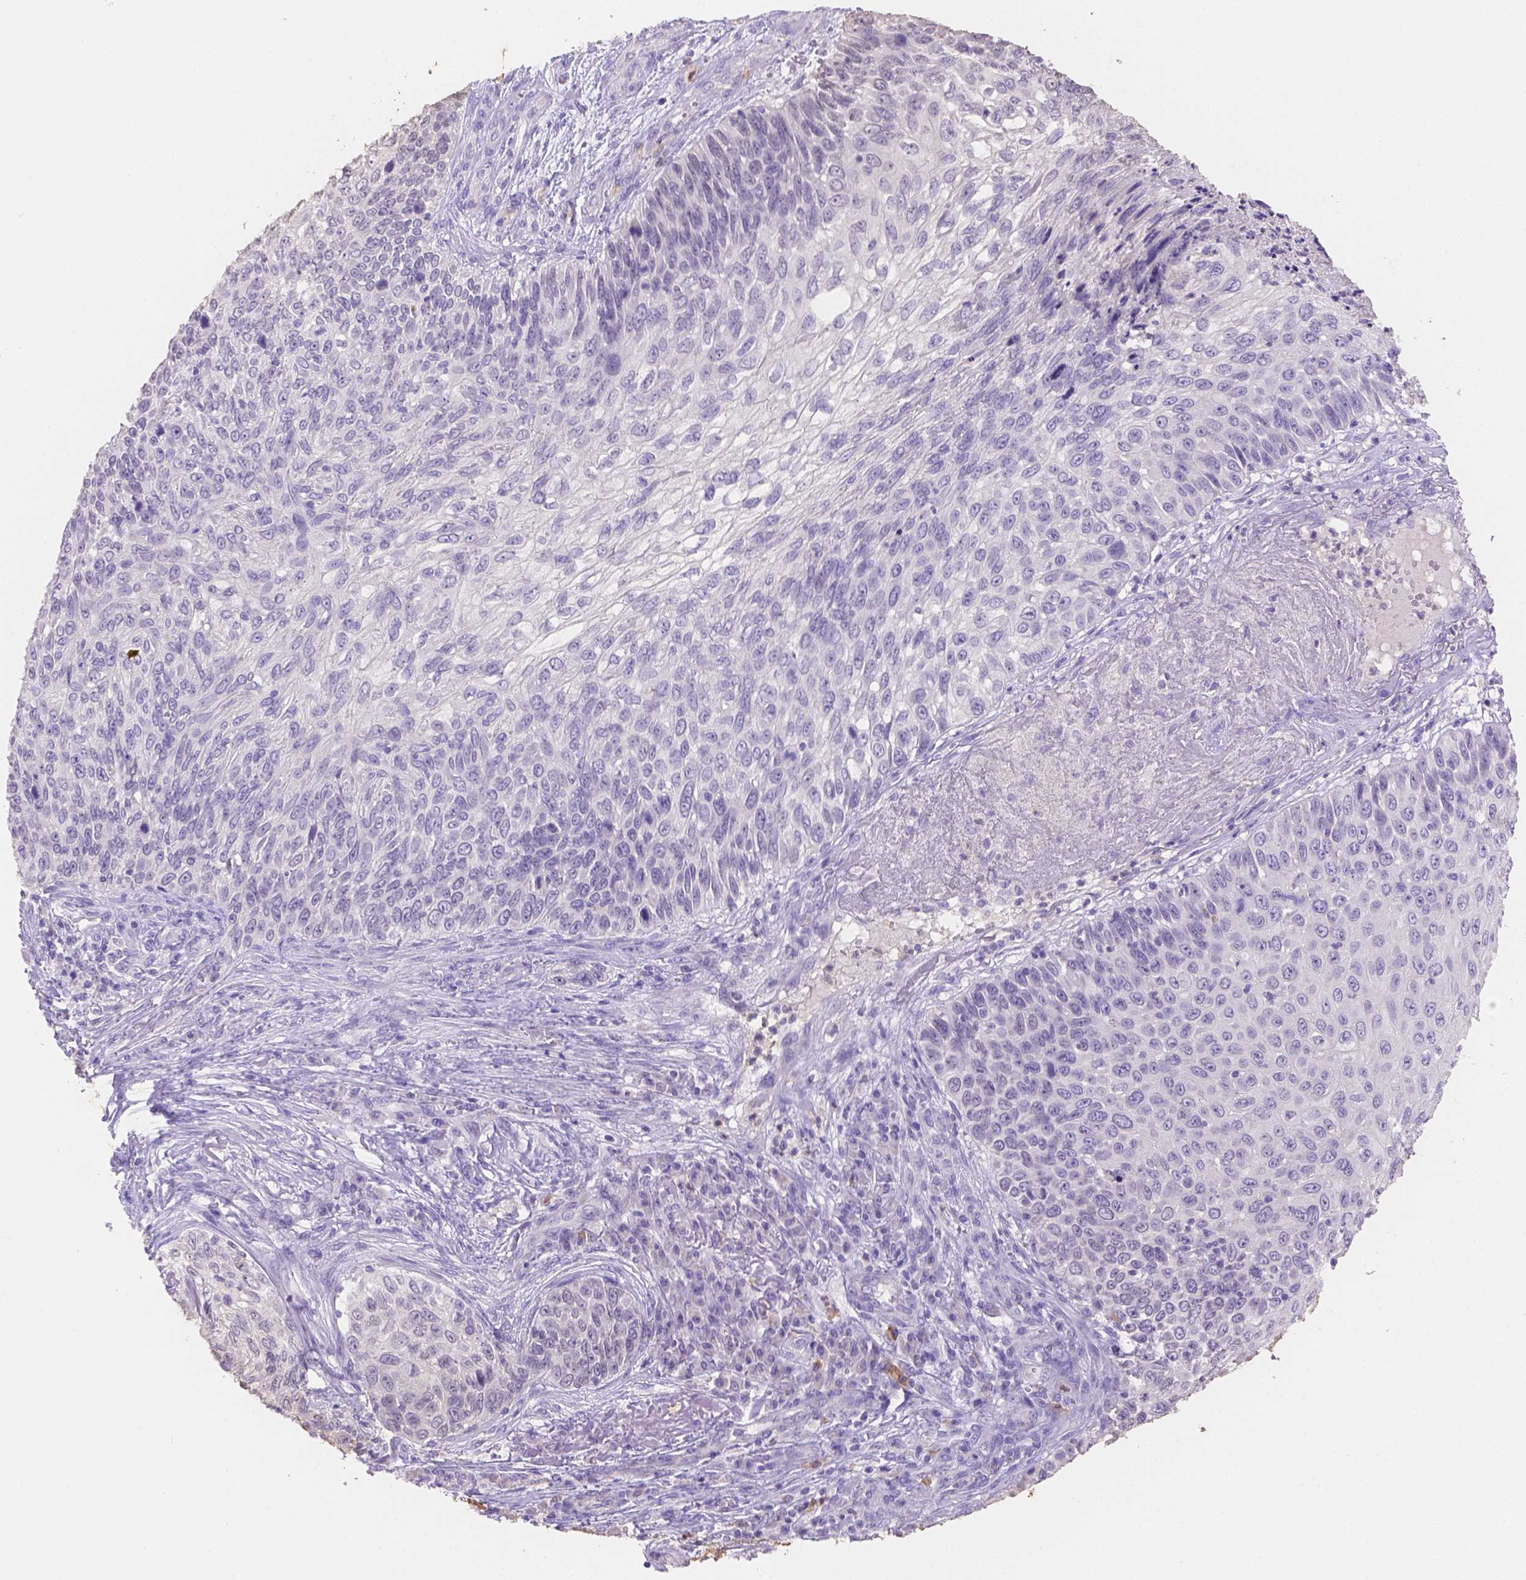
{"staining": {"intensity": "negative", "quantity": "none", "location": "none"}, "tissue": "skin cancer", "cell_type": "Tumor cells", "image_type": "cancer", "snomed": [{"axis": "morphology", "description": "Squamous cell carcinoma, NOS"}, {"axis": "topography", "description": "Skin"}], "caption": "Tumor cells are negative for protein expression in human skin cancer (squamous cell carcinoma). Brightfield microscopy of immunohistochemistry stained with DAB (3,3'-diaminobenzidine) (brown) and hematoxylin (blue), captured at high magnification.", "gene": "NXPE2", "patient": {"sex": "male", "age": 92}}